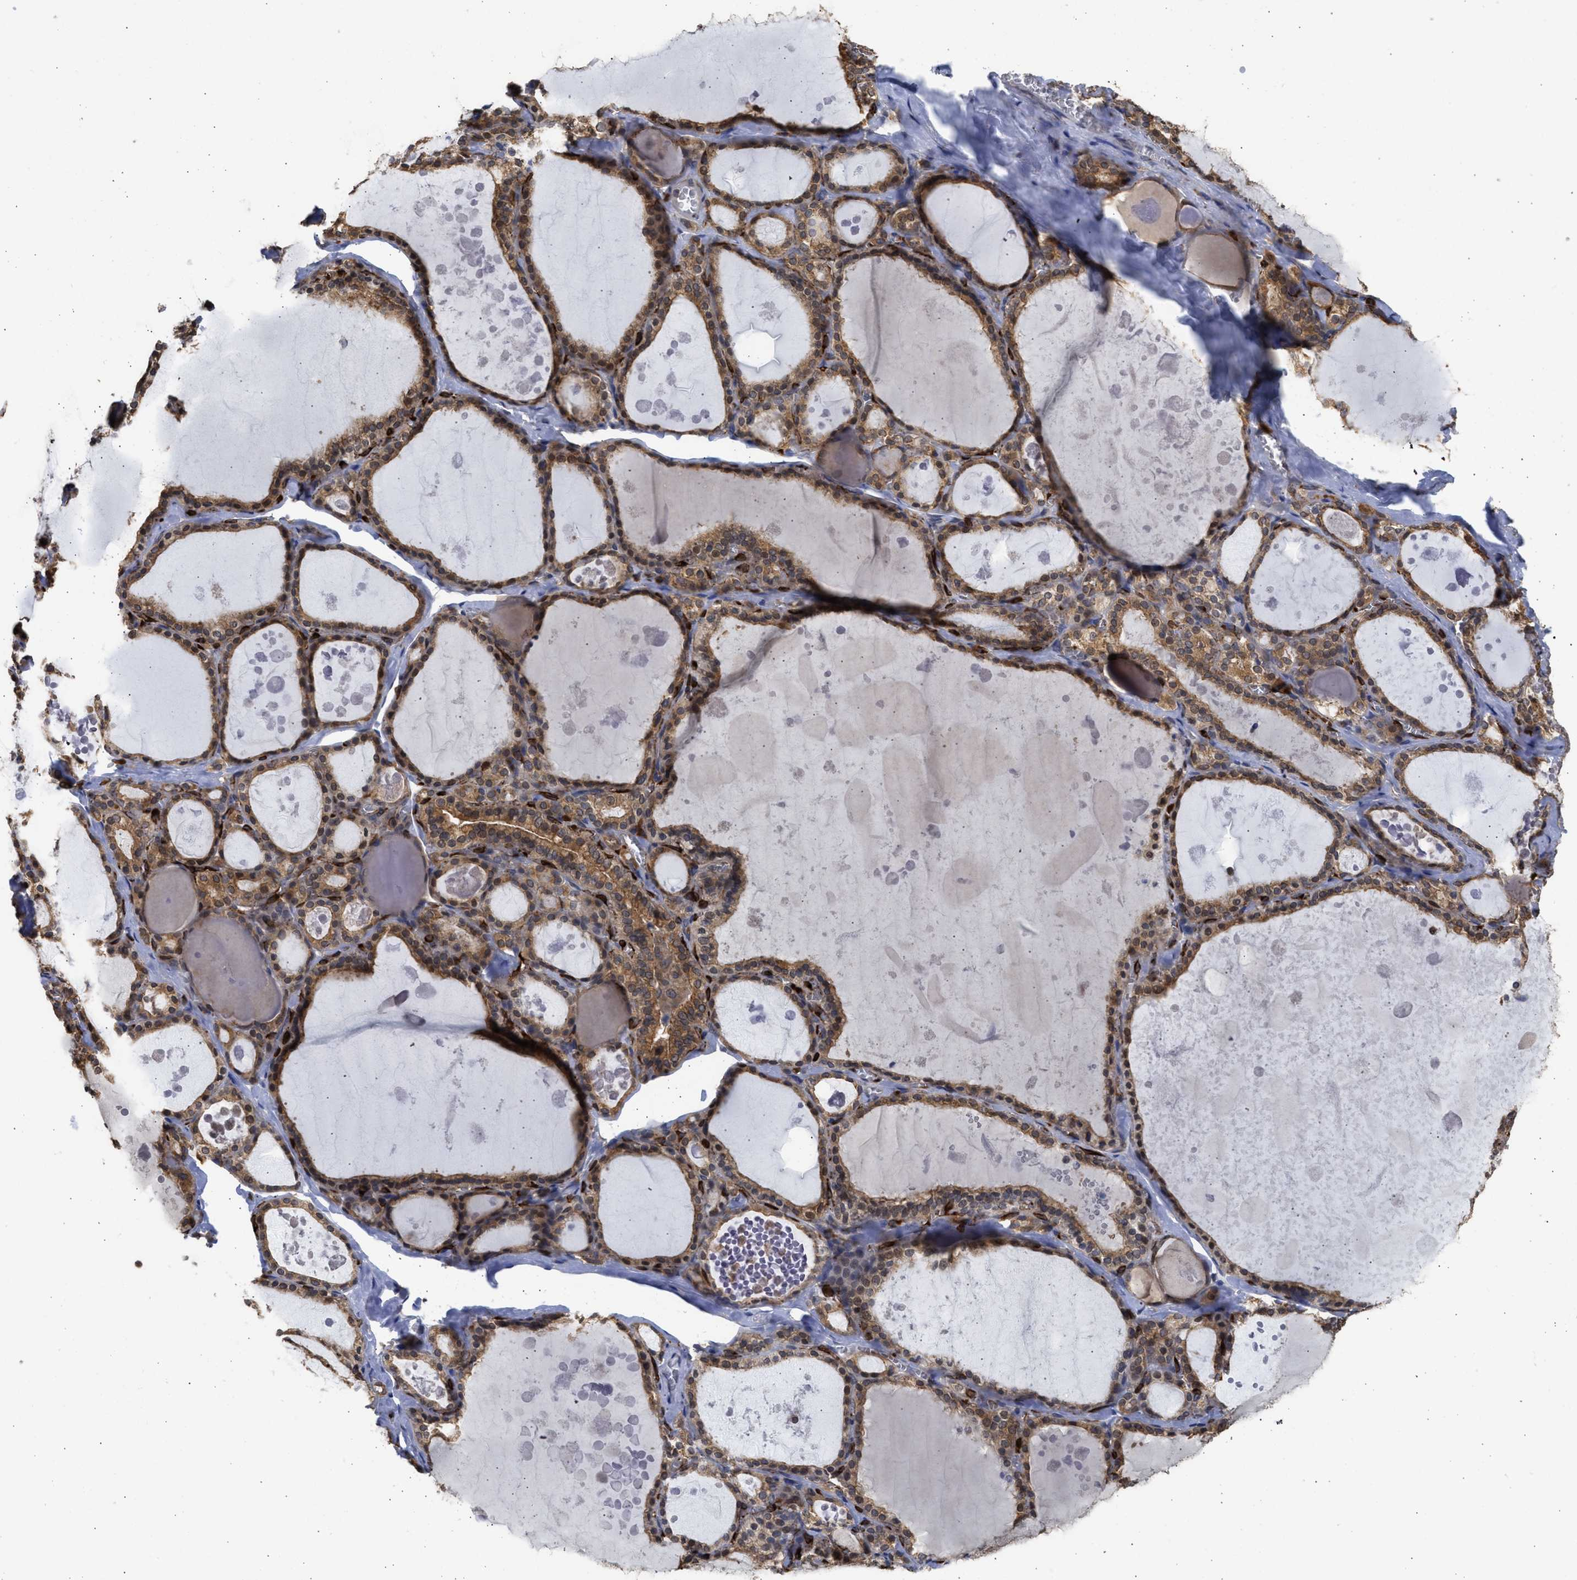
{"staining": {"intensity": "strong", "quantity": ">75%", "location": "cytoplasmic/membranous"}, "tissue": "thyroid gland", "cell_type": "Glandular cells", "image_type": "normal", "snomed": [{"axis": "morphology", "description": "Normal tissue, NOS"}, {"axis": "topography", "description": "Thyroid gland"}], "caption": "The micrograph demonstrates staining of unremarkable thyroid gland, revealing strong cytoplasmic/membranous protein staining (brown color) within glandular cells.", "gene": "DNAJC1", "patient": {"sex": "male", "age": 56}}